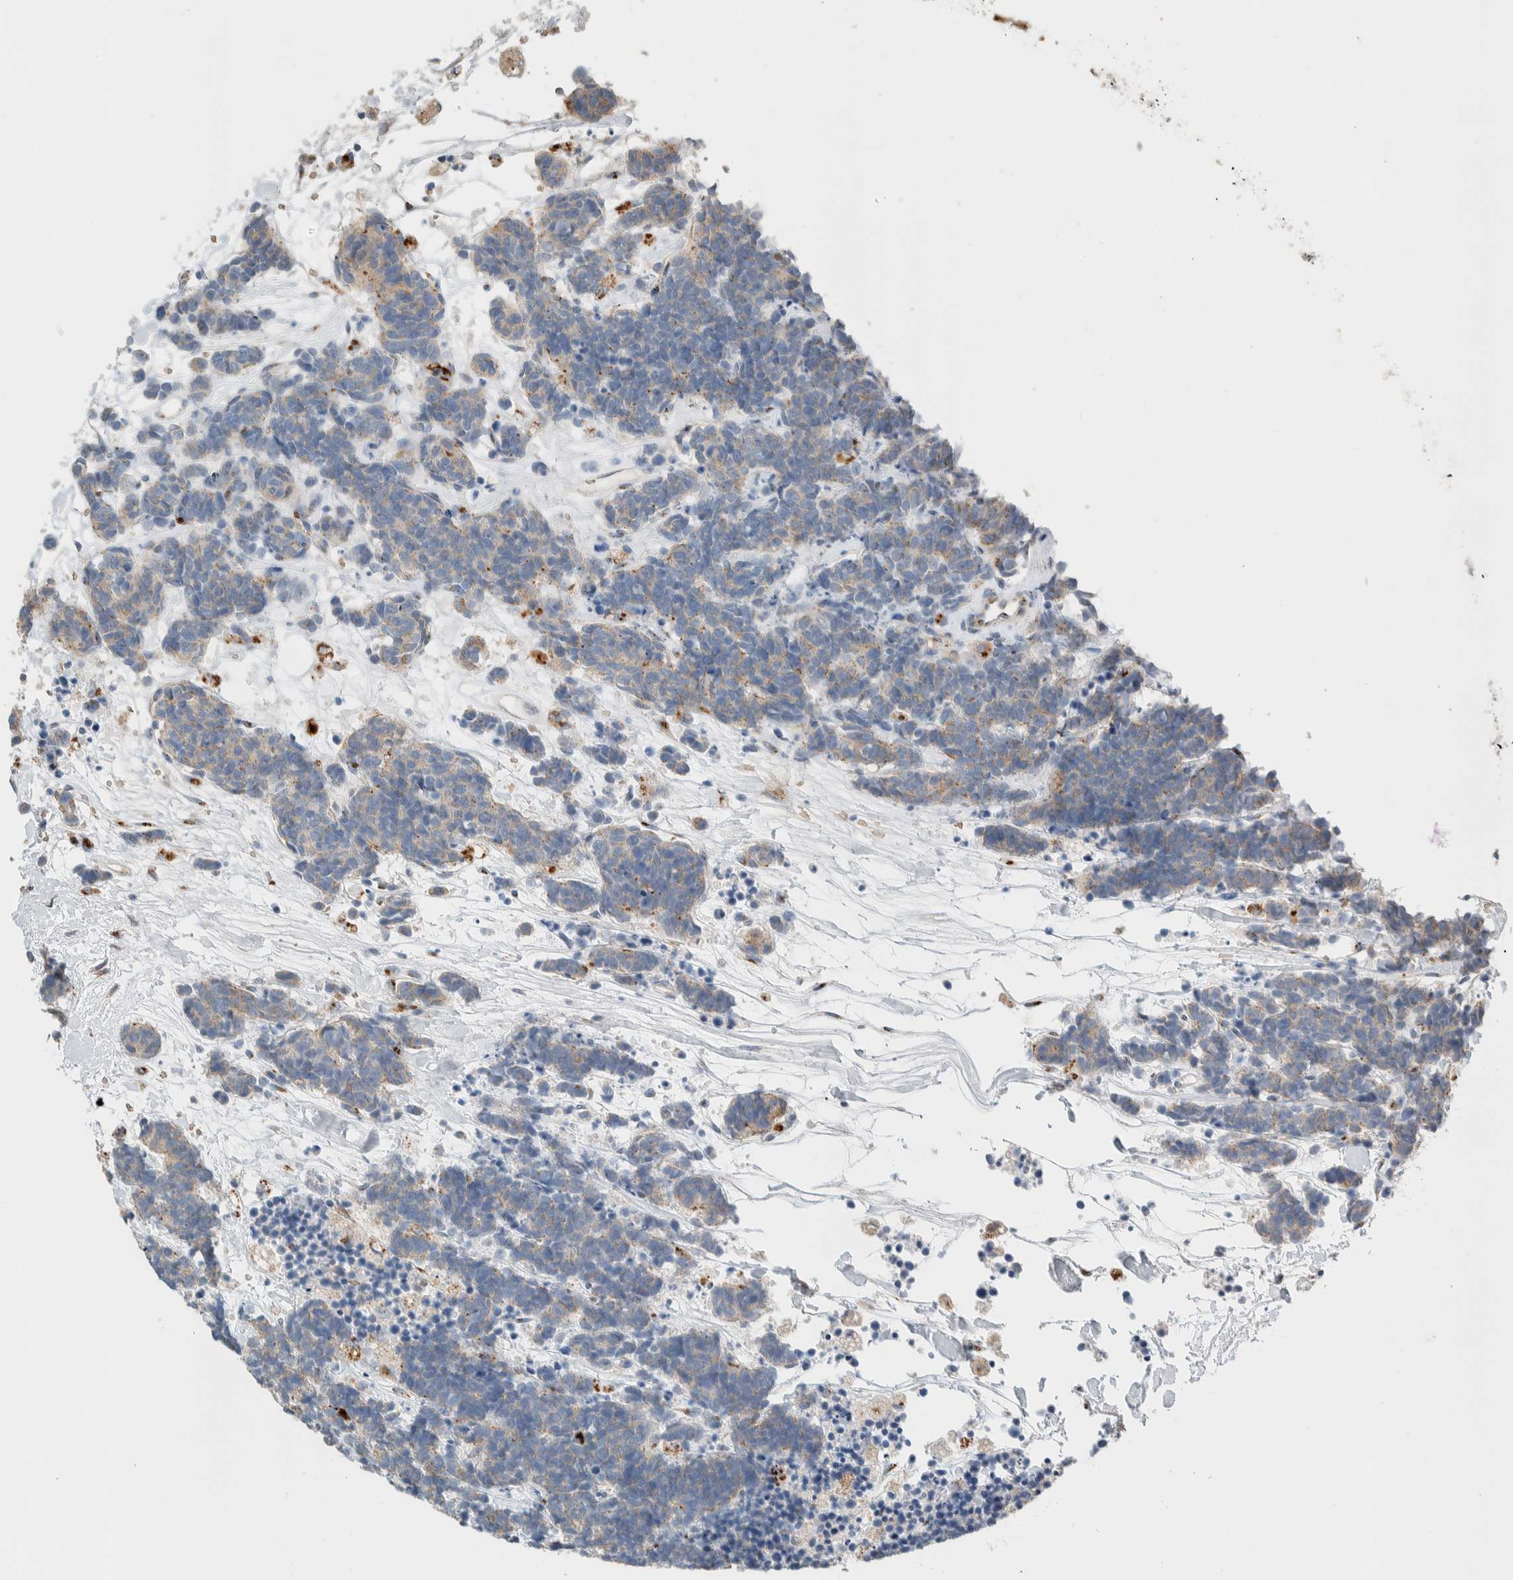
{"staining": {"intensity": "weak", "quantity": "25%-75%", "location": "cytoplasmic/membranous"}, "tissue": "carcinoid", "cell_type": "Tumor cells", "image_type": "cancer", "snomed": [{"axis": "morphology", "description": "Carcinoma, NOS"}, {"axis": "morphology", "description": "Carcinoid, malignant, NOS"}, {"axis": "topography", "description": "Urinary bladder"}], "caption": "An IHC micrograph of tumor tissue is shown. Protein staining in brown highlights weak cytoplasmic/membranous positivity in carcinoid within tumor cells.", "gene": "SLC38A10", "patient": {"sex": "male", "age": 57}}